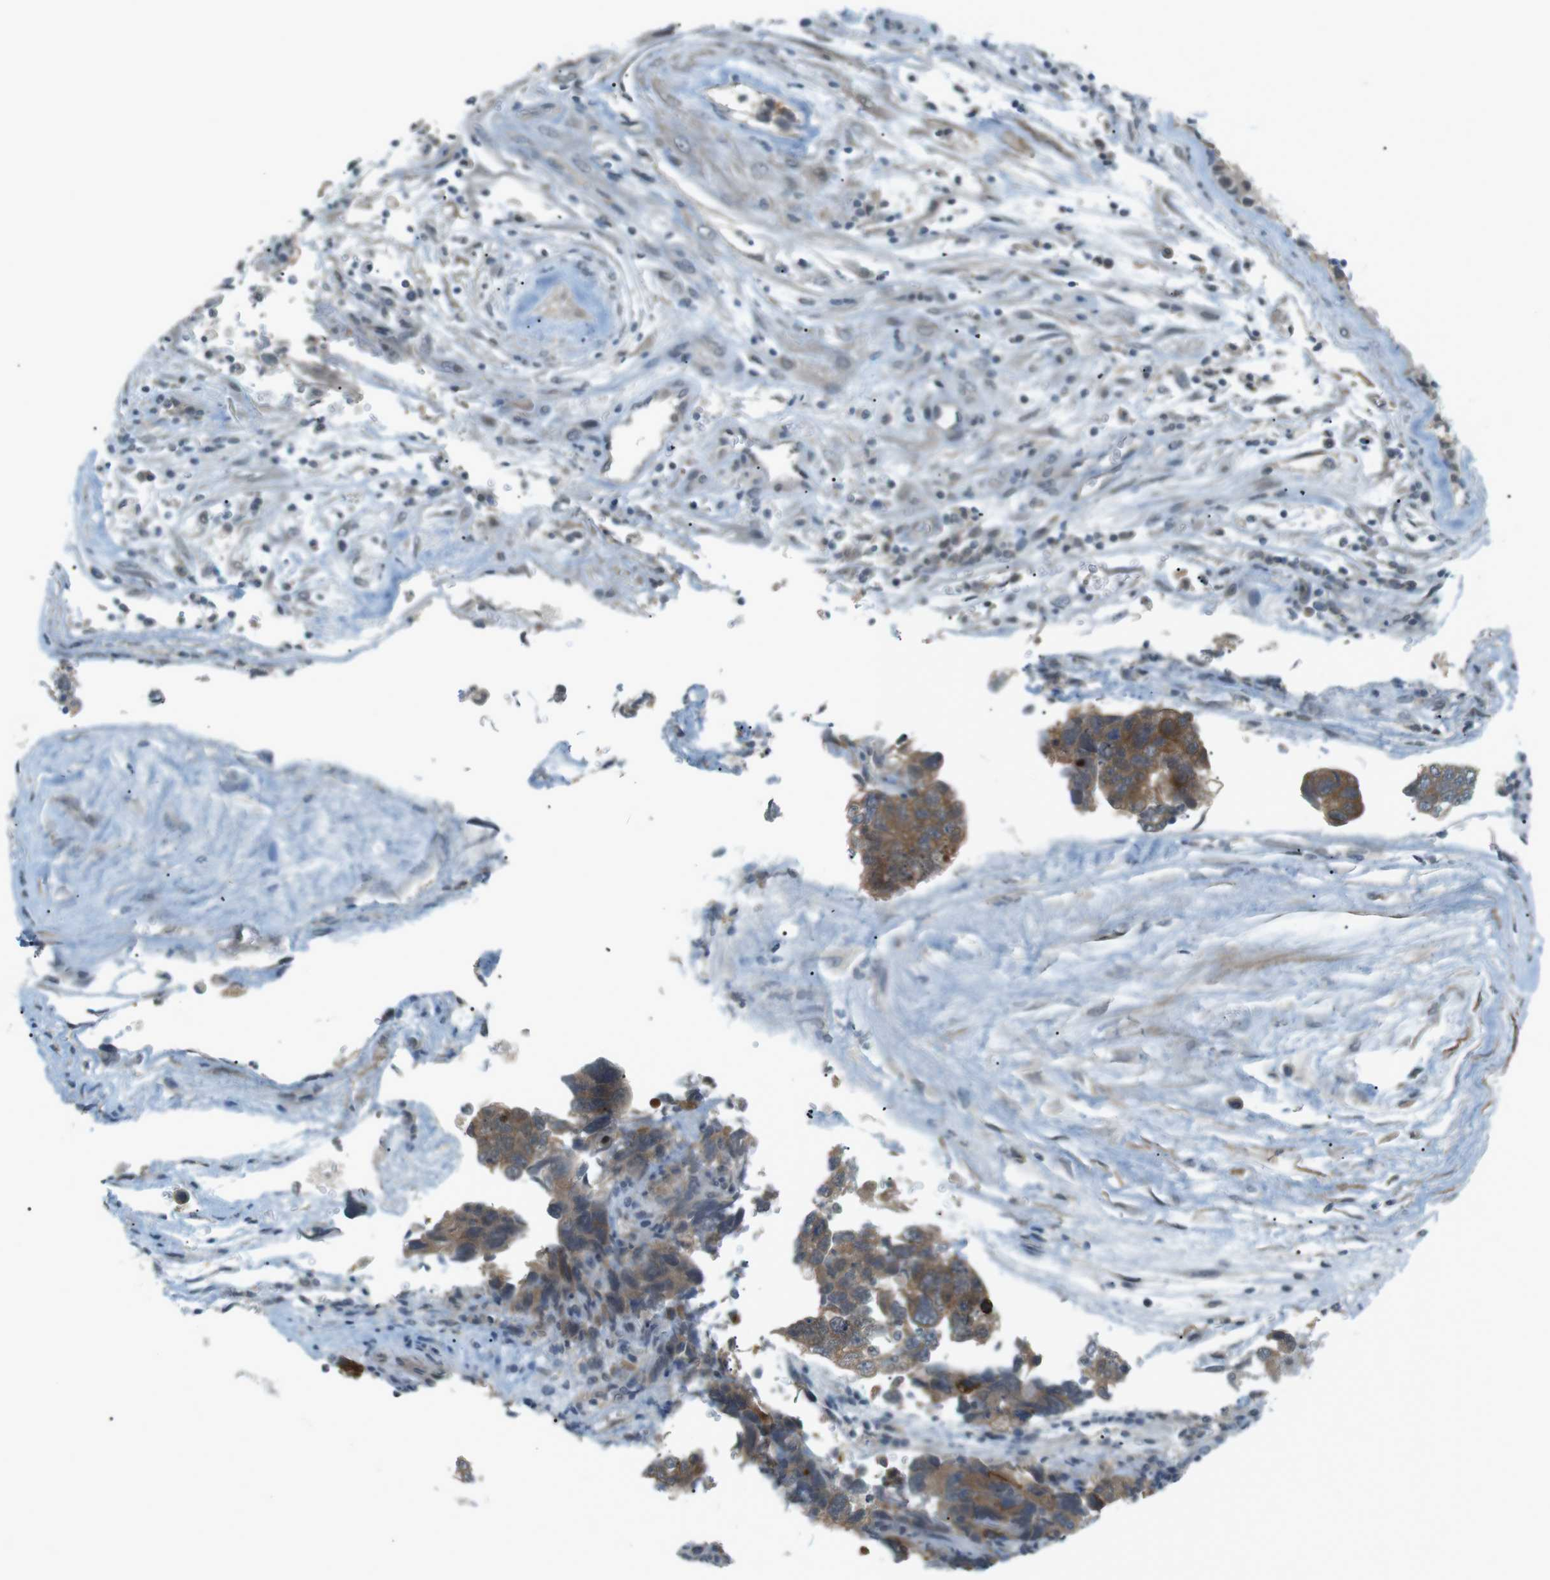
{"staining": {"intensity": "weak", "quantity": ">75%", "location": "cytoplasmic/membranous"}, "tissue": "testis cancer", "cell_type": "Tumor cells", "image_type": "cancer", "snomed": [{"axis": "morphology", "description": "Carcinoma, Embryonal, NOS"}, {"axis": "topography", "description": "Testis"}], "caption": "This is an image of IHC staining of testis cancer (embryonal carcinoma), which shows weak staining in the cytoplasmic/membranous of tumor cells.", "gene": "RTN3", "patient": {"sex": "male", "age": 36}}